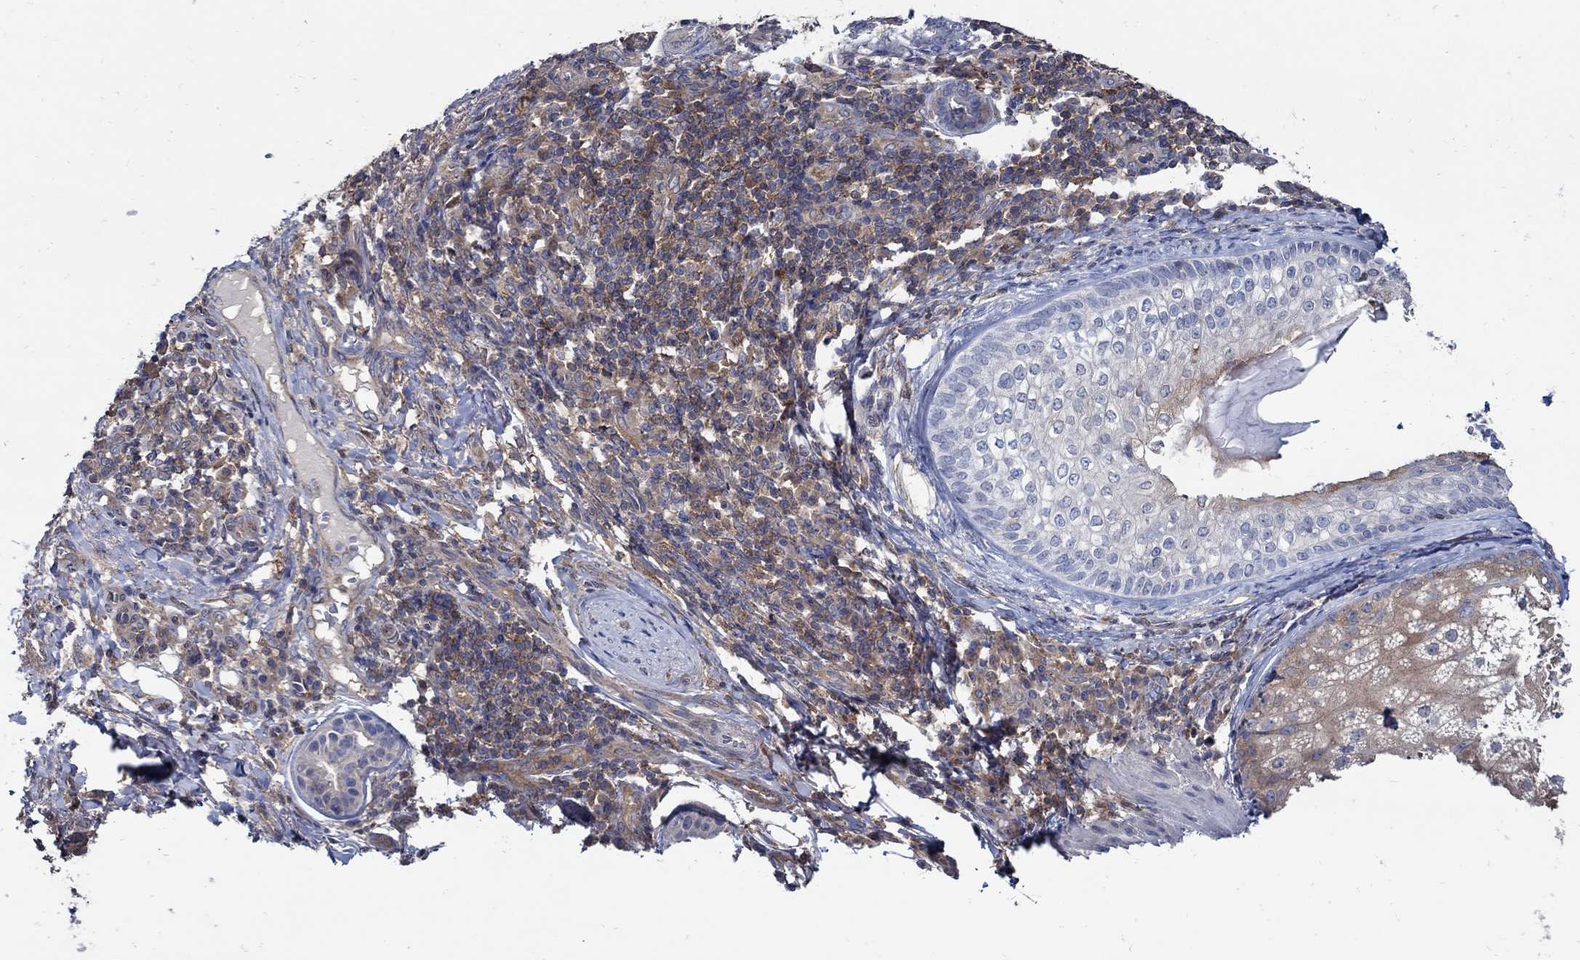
{"staining": {"intensity": "negative", "quantity": "none", "location": "none"}, "tissue": "skin cancer", "cell_type": "Tumor cells", "image_type": "cancer", "snomed": [{"axis": "morphology", "description": "Basal cell carcinoma"}, {"axis": "topography", "description": "Skin"}], "caption": "IHC of skin basal cell carcinoma displays no positivity in tumor cells.", "gene": "MTHFR", "patient": {"sex": "female", "age": 69}}